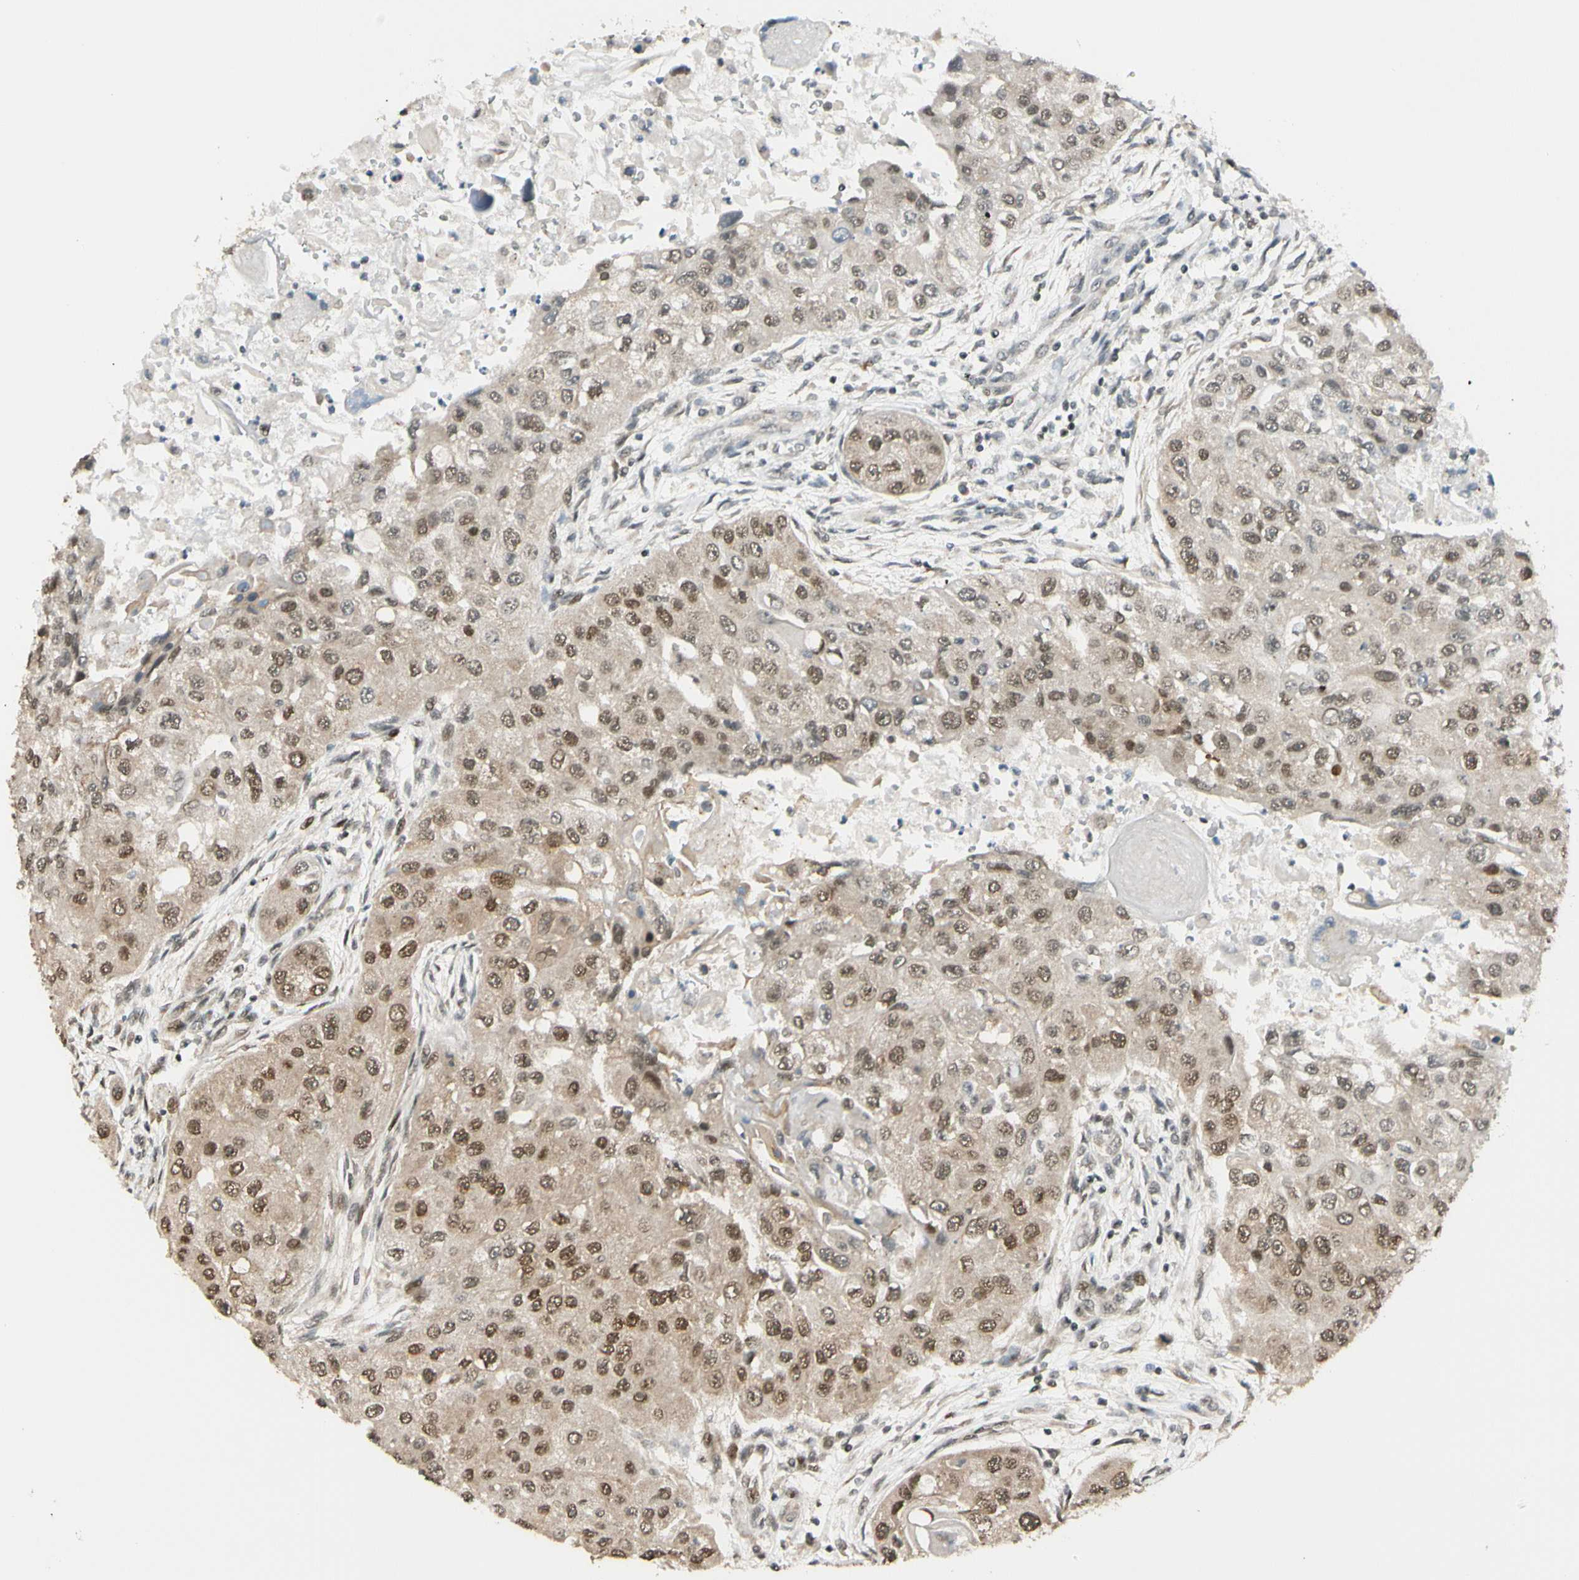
{"staining": {"intensity": "moderate", "quantity": ">75%", "location": "cytoplasmic/membranous,nuclear"}, "tissue": "head and neck cancer", "cell_type": "Tumor cells", "image_type": "cancer", "snomed": [{"axis": "morphology", "description": "Normal tissue, NOS"}, {"axis": "morphology", "description": "Squamous cell carcinoma, NOS"}, {"axis": "topography", "description": "Skeletal muscle"}, {"axis": "topography", "description": "Head-Neck"}], "caption": "Tumor cells show medium levels of moderate cytoplasmic/membranous and nuclear staining in approximately >75% of cells in human head and neck cancer (squamous cell carcinoma).", "gene": "BRMS1", "patient": {"sex": "male", "age": 51}}